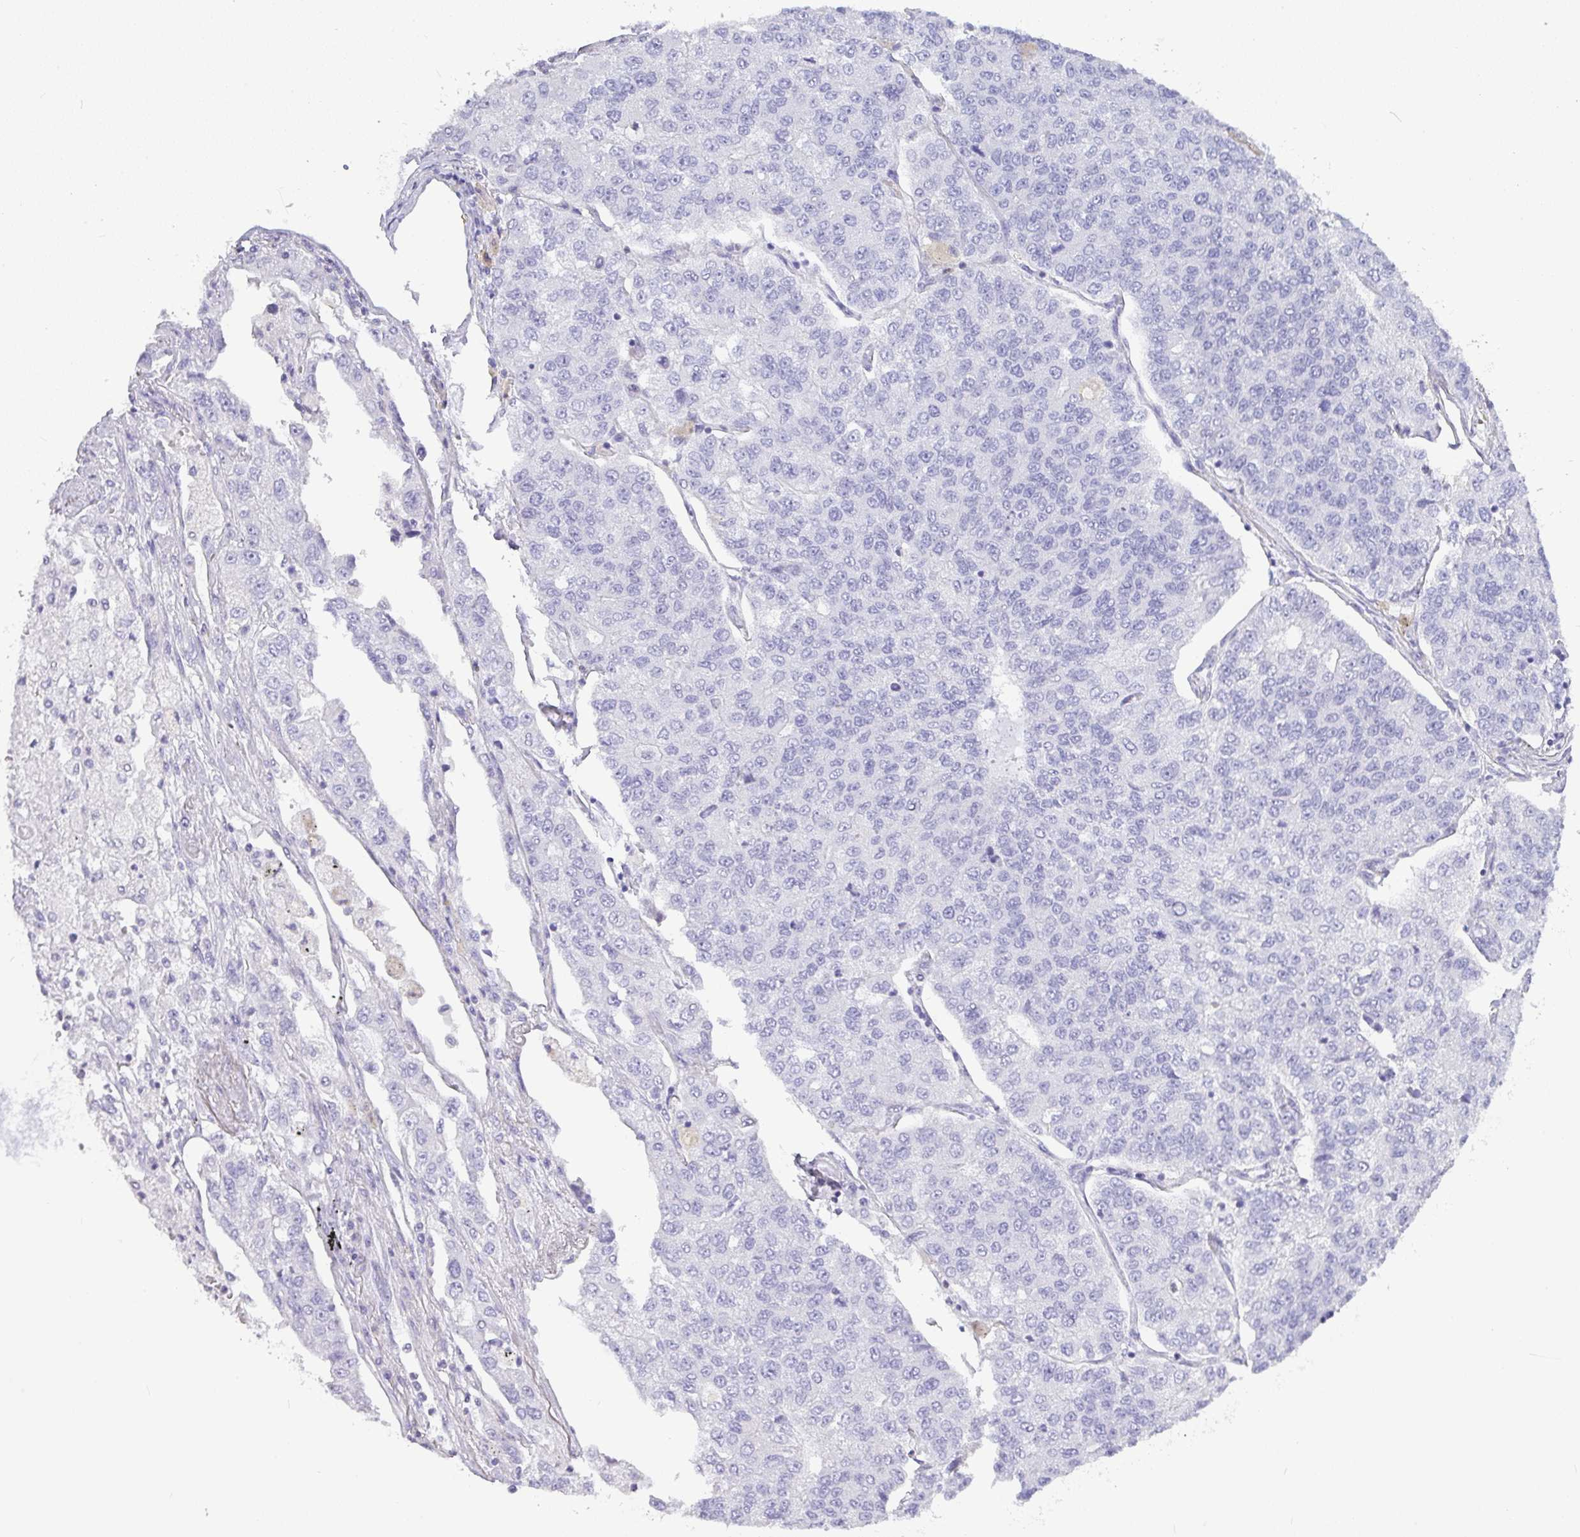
{"staining": {"intensity": "negative", "quantity": "none", "location": "none"}, "tissue": "lung cancer", "cell_type": "Tumor cells", "image_type": "cancer", "snomed": [{"axis": "morphology", "description": "Adenocarcinoma, NOS"}, {"axis": "topography", "description": "Lung"}], "caption": "Immunohistochemical staining of lung cancer (adenocarcinoma) shows no significant staining in tumor cells.", "gene": "LIPE", "patient": {"sex": "male", "age": 49}}